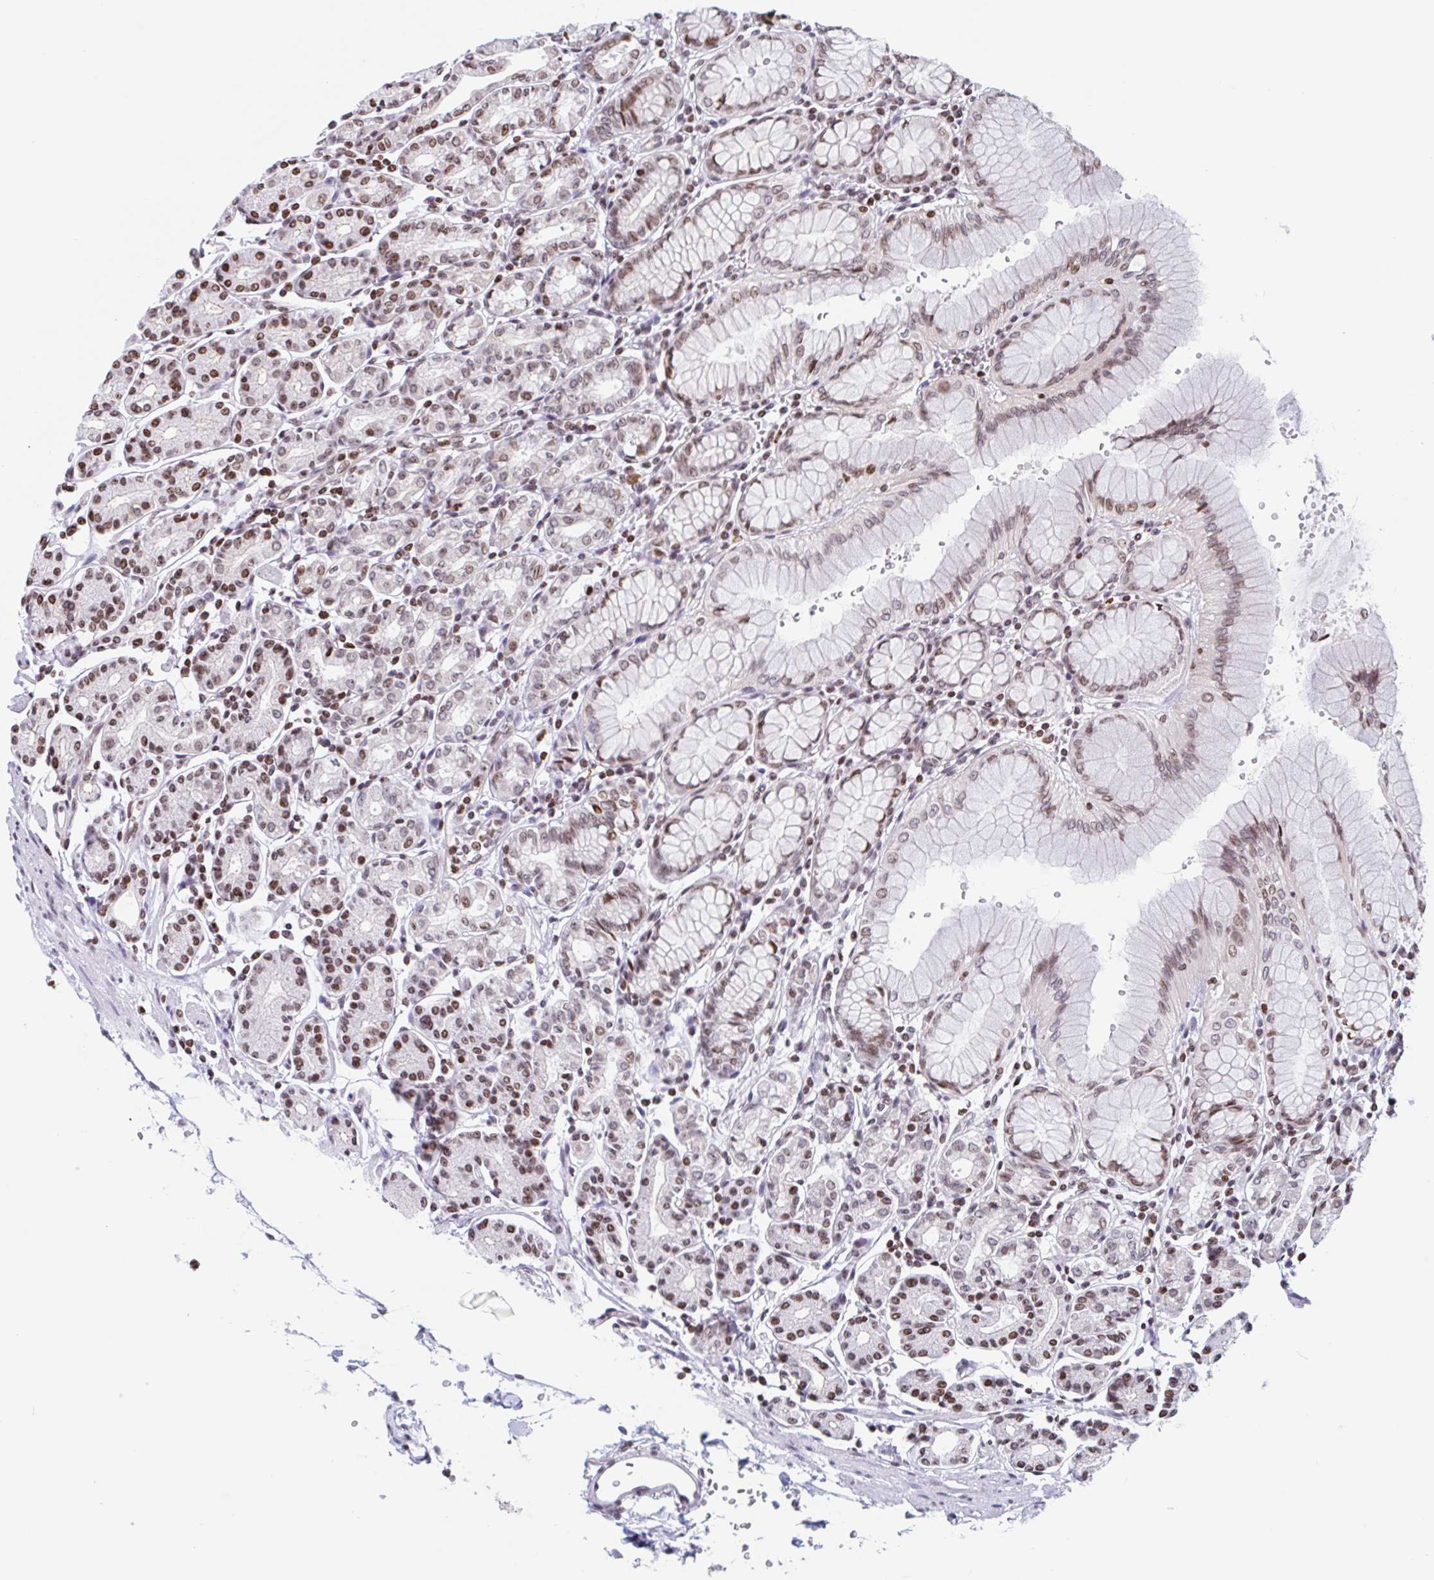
{"staining": {"intensity": "moderate", "quantity": ">75%", "location": "nuclear"}, "tissue": "stomach", "cell_type": "Glandular cells", "image_type": "normal", "snomed": [{"axis": "morphology", "description": "Normal tissue, NOS"}, {"axis": "topography", "description": "Stomach"}], "caption": "Protein analysis of unremarkable stomach exhibits moderate nuclear staining in about >75% of glandular cells. The protein is shown in brown color, while the nuclei are stained blue.", "gene": "NOL6", "patient": {"sex": "female", "age": 62}}